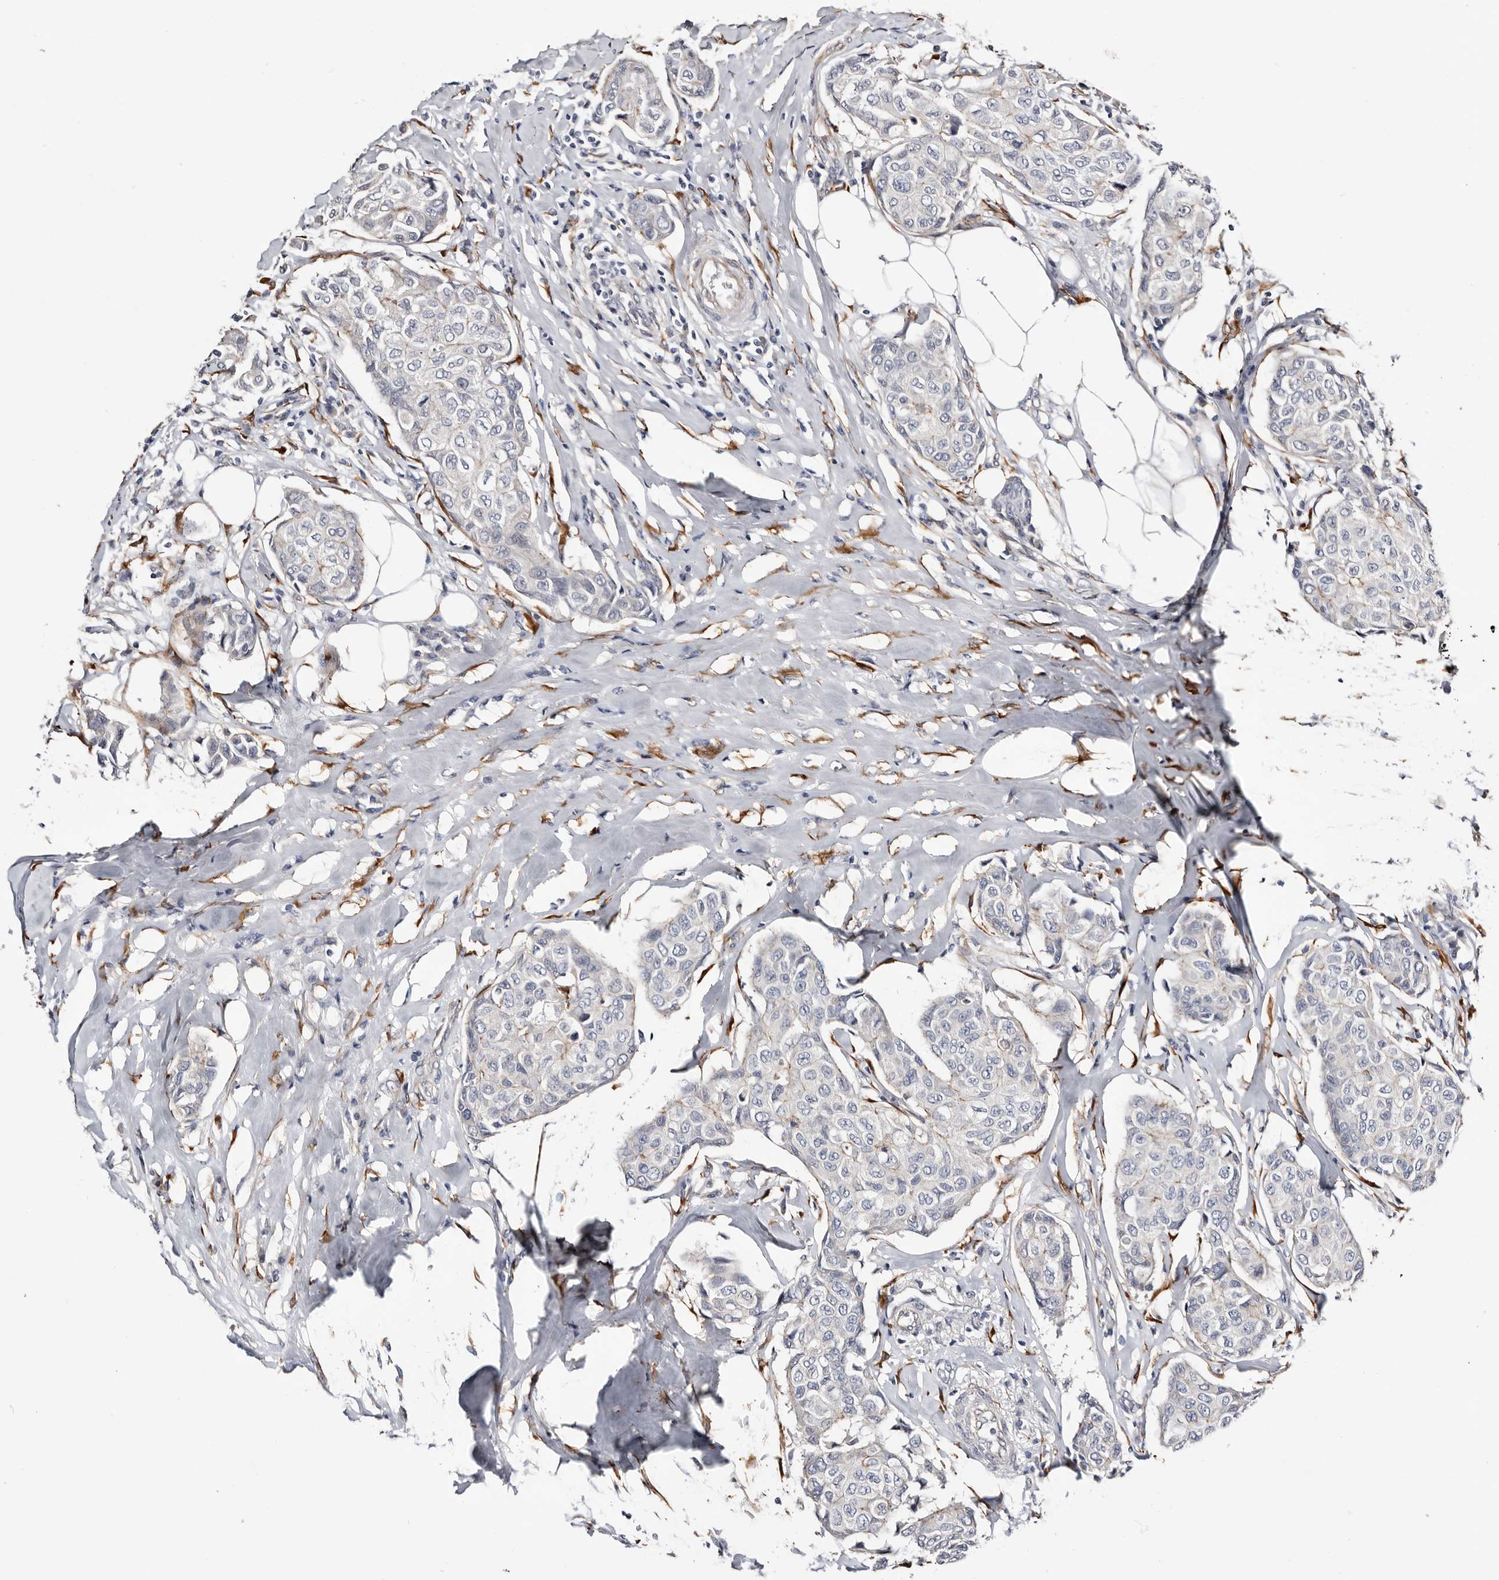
{"staining": {"intensity": "negative", "quantity": "none", "location": "none"}, "tissue": "breast cancer", "cell_type": "Tumor cells", "image_type": "cancer", "snomed": [{"axis": "morphology", "description": "Duct carcinoma"}, {"axis": "topography", "description": "Breast"}], "caption": "Tumor cells are negative for protein expression in human intraductal carcinoma (breast).", "gene": "USH1C", "patient": {"sex": "female", "age": 80}}